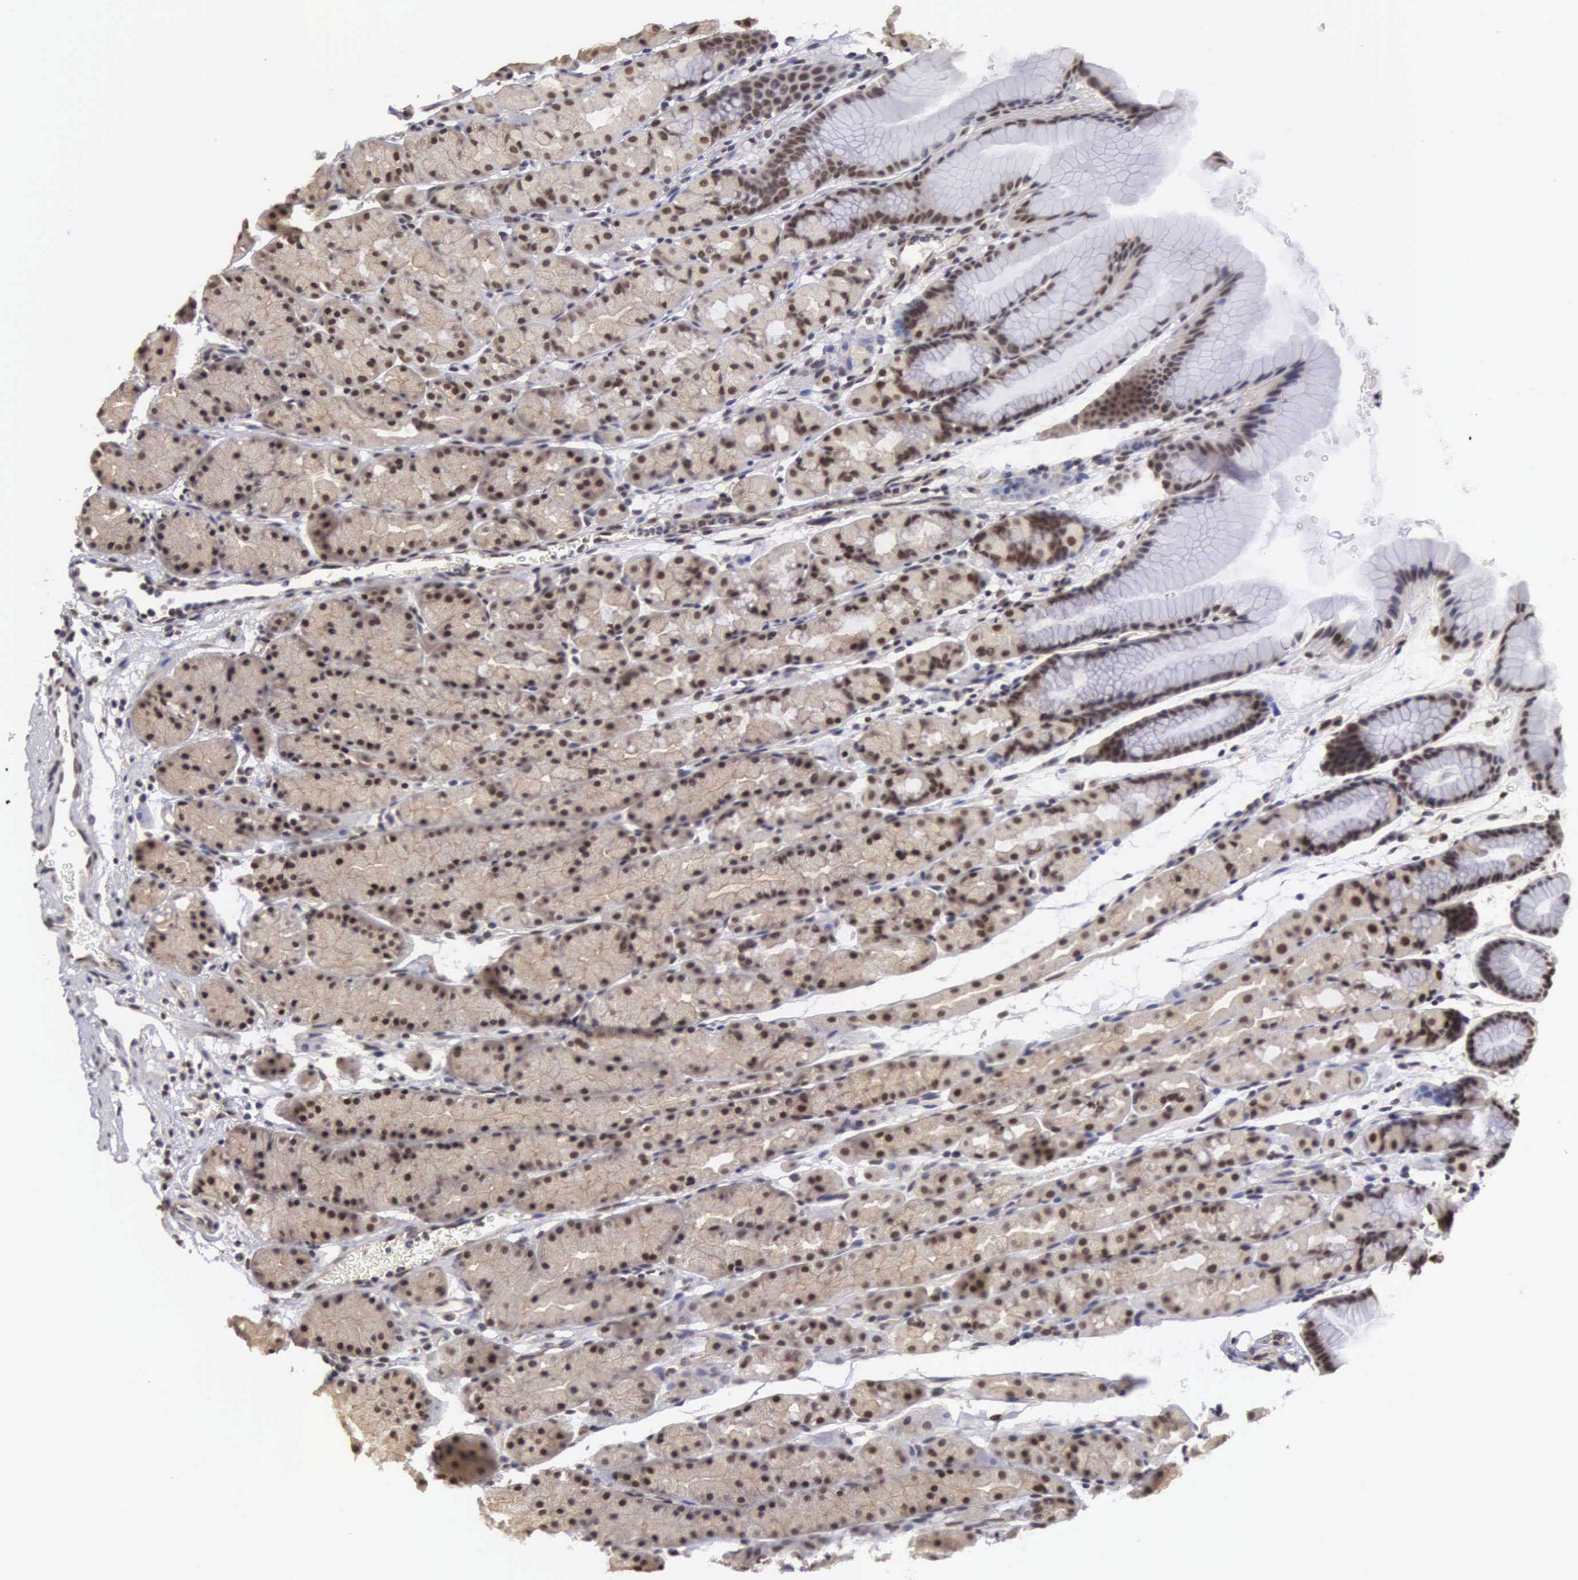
{"staining": {"intensity": "moderate", "quantity": ">75%", "location": "cytoplasmic/membranous,nuclear"}, "tissue": "stomach", "cell_type": "Glandular cells", "image_type": "normal", "snomed": [{"axis": "morphology", "description": "Normal tissue, NOS"}, {"axis": "topography", "description": "Esophagus"}, {"axis": "topography", "description": "Stomach, upper"}], "caption": "Immunohistochemistry staining of normal stomach, which shows medium levels of moderate cytoplasmic/membranous,nuclear expression in about >75% of glandular cells indicating moderate cytoplasmic/membranous,nuclear protein staining. The staining was performed using DAB (3,3'-diaminobenzidine) (brown) for protein detection and nuclei were counterstained in hematoxylin (blue).", "gene": "MORC2", "patient": {"sex": "male", "age": 47}}